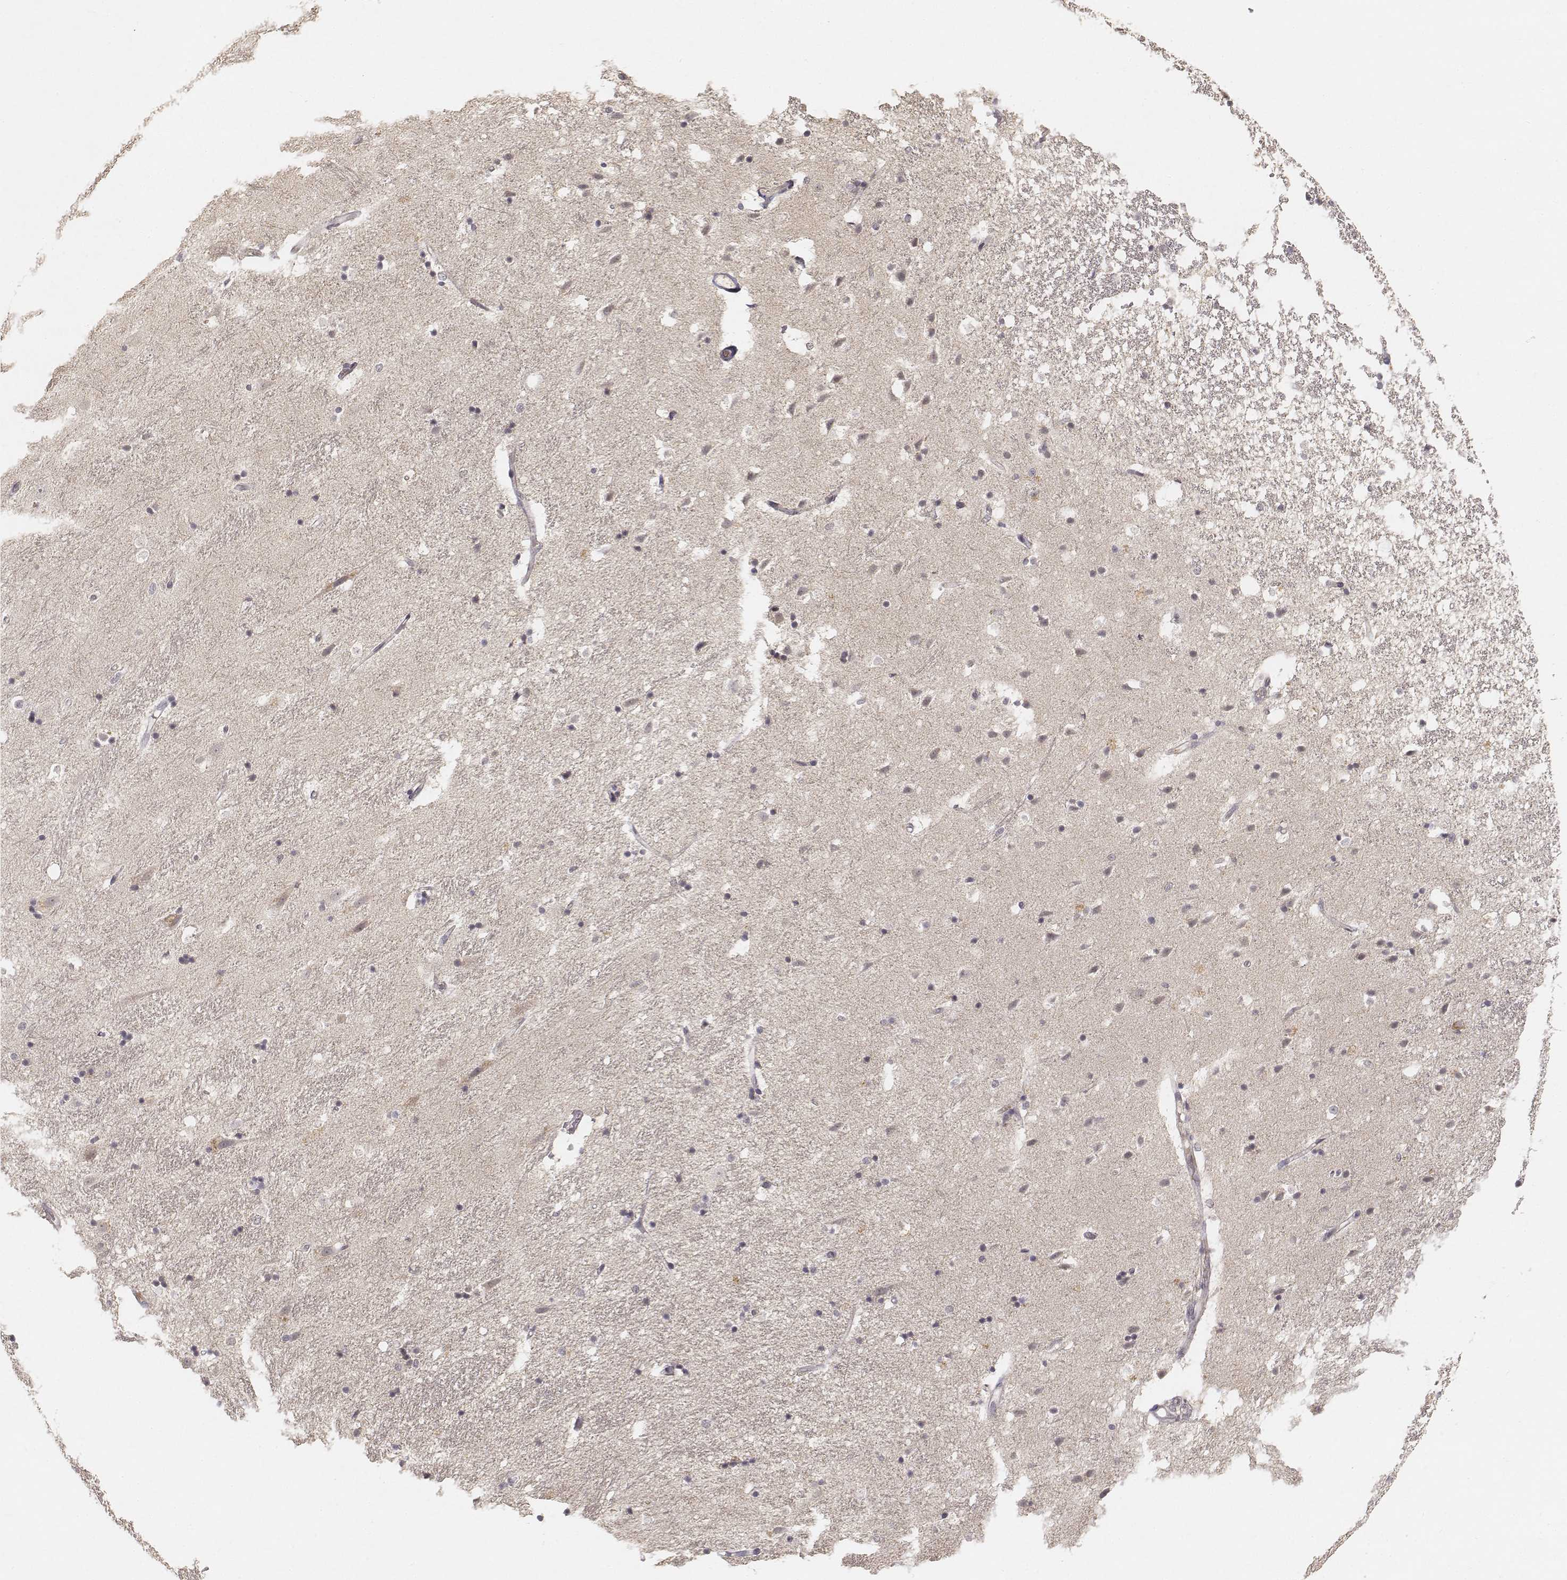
{"staining": {"intensity": "negative", "quantity": "none", "location": "none"}, "tissue": "hippocampus", "cell_type": "Glial cells", "image_type": "normal", "snomed": [{"axis": "morphology", "description": "Normal tissue, NOS"}, {"axis": "topography", "description": "Hippocampus"}], "caption": "IHC of unremarkable human hippocampus demonstrates no staining in glial cells.", "gene": "FANCD2", "patient": {"sex": "male", "age": 49}}